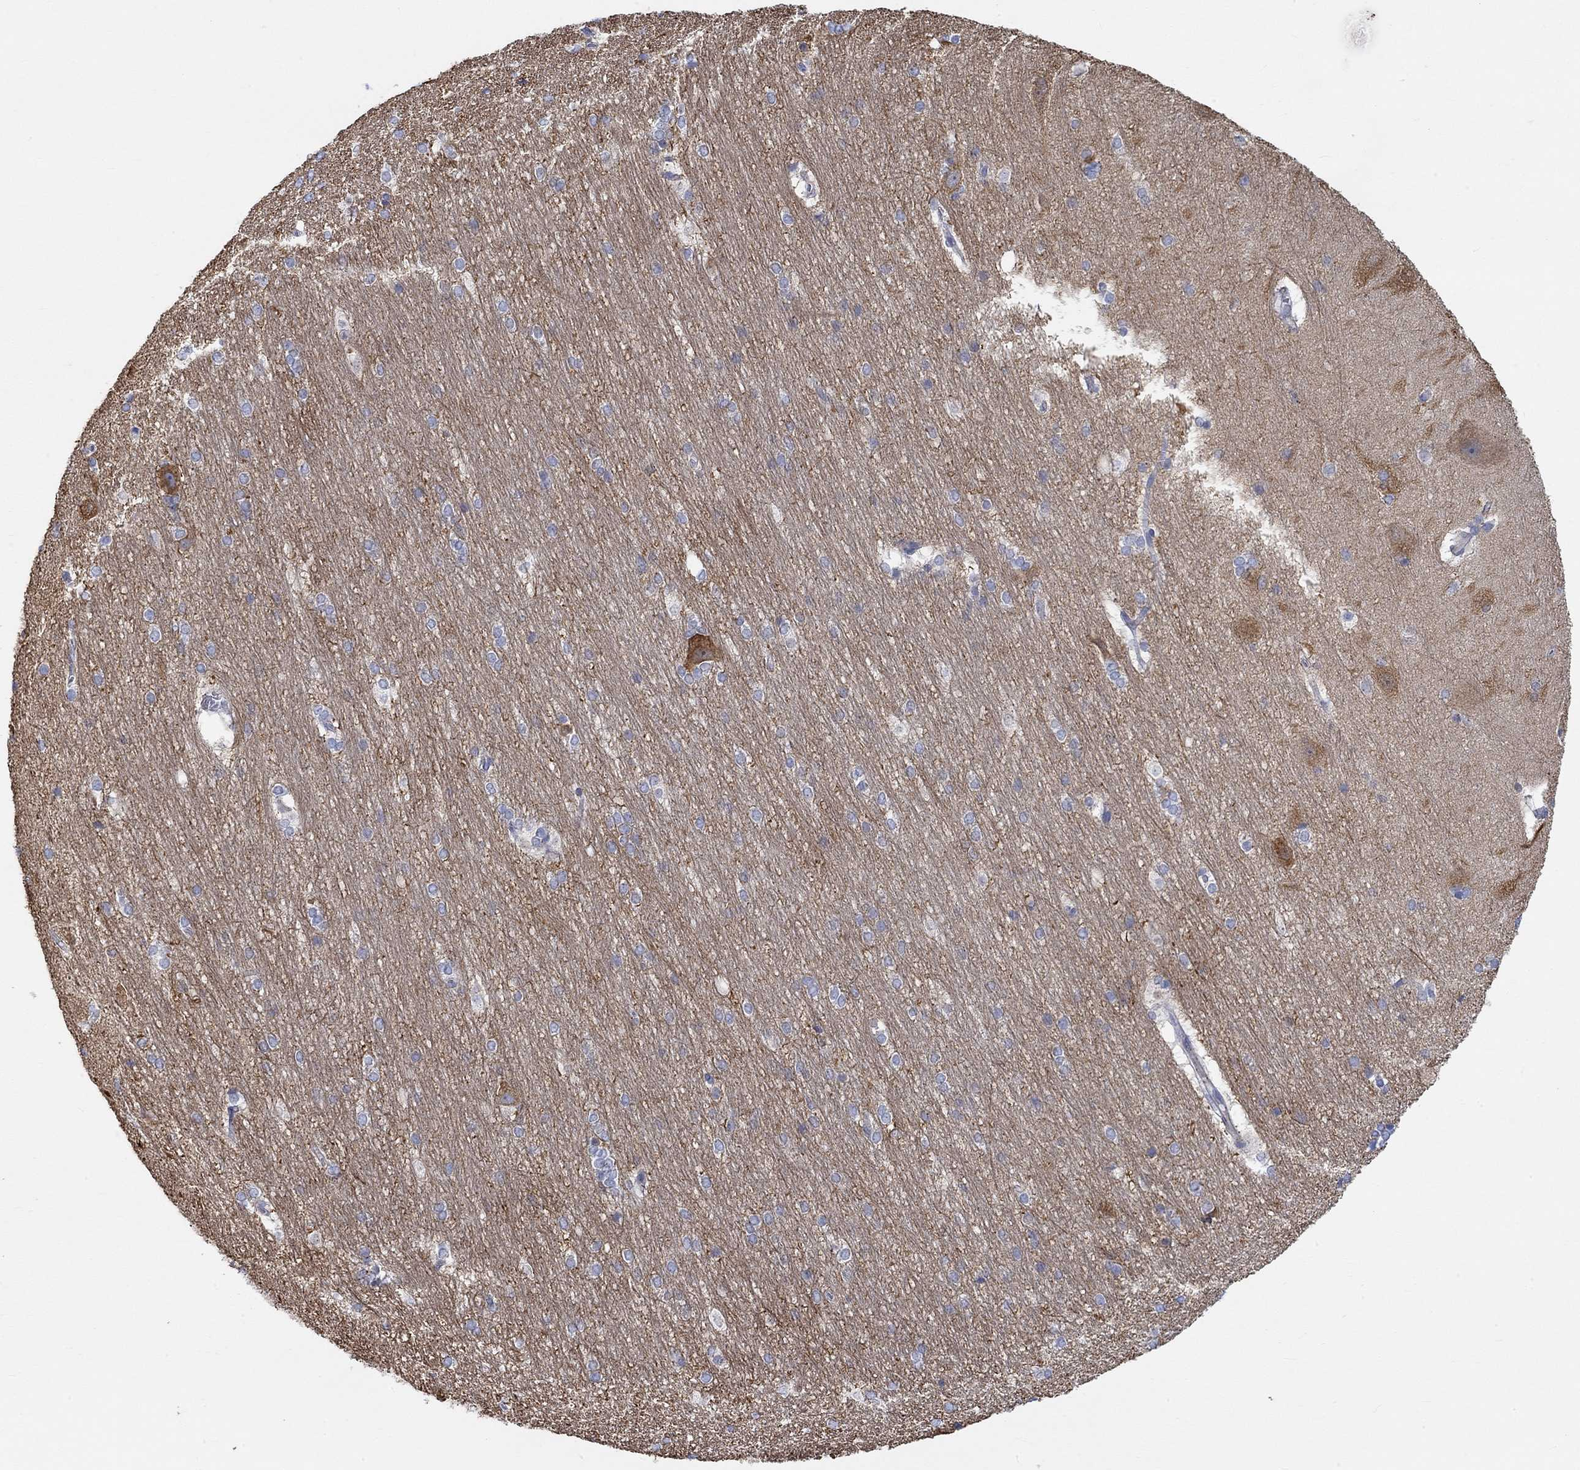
{"staining": {"intensity": "negative", "quantity": "none", "location": "none"}, "tissue": "hippocampus", "cell_type": "Glial cells", "image_type": "normal", "snomed": [{"axis": "morphology", "description": "Normal tissue, NOS"}, {"axis": "topography", "description": "Cerebral cortex"}, {"axis": "topography", "description": "Hippocampus"}], "caption": "DAB immunohistochemical staining of normal hippocampus shows no significant staining in glial cells. (Brightfield microscopy of DAB IHC at high magnification).", "gene": "NAV3", "patient": {"sex": "female", "age": 19}}